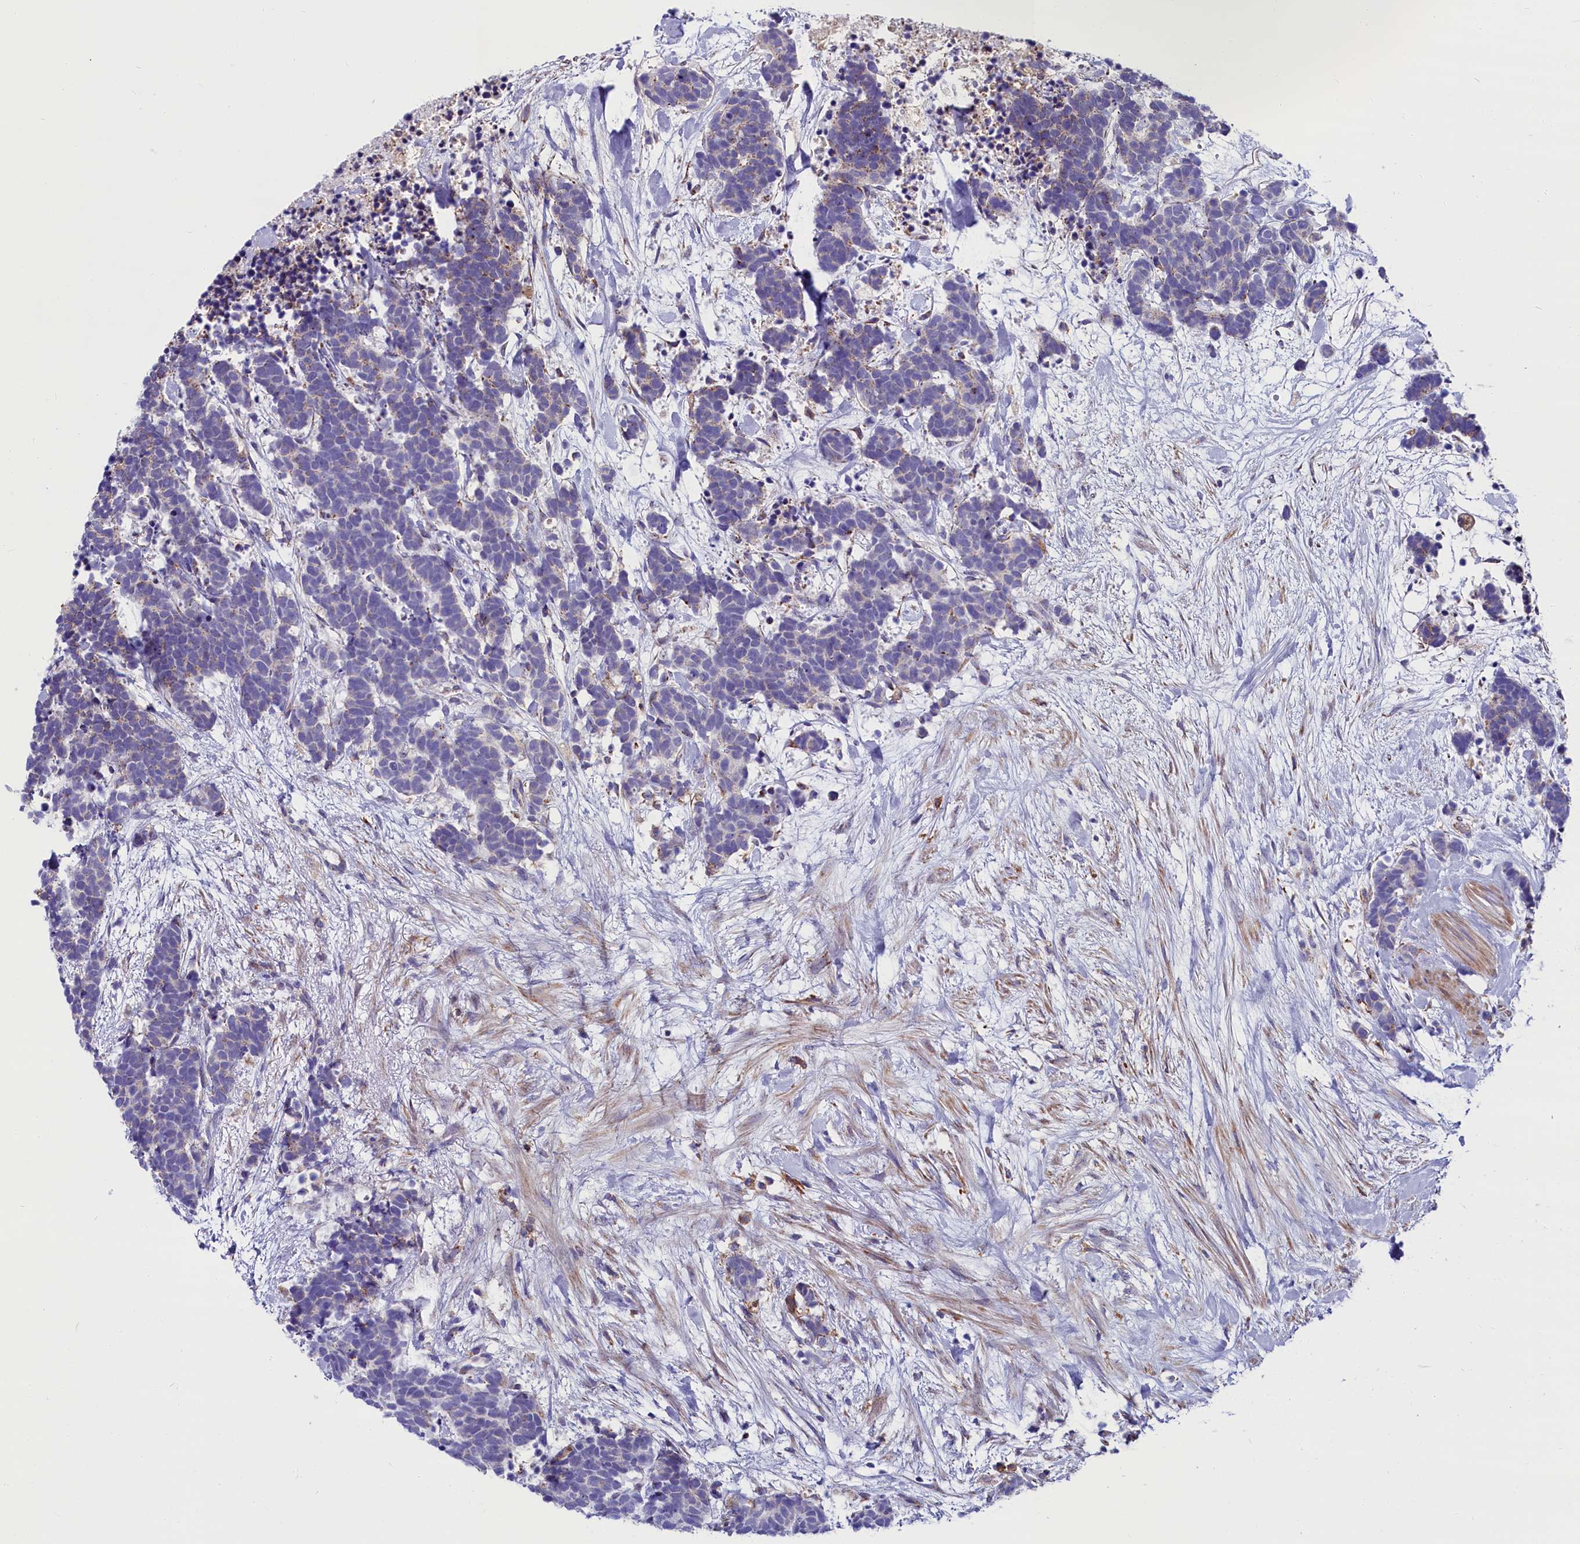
{"staining": {"intensity": "negative", "quantity": "none", "location": "none"}, "tissue": "carcinoid", "cell_type": "Tumor cells", "image_type": "cancer", "snomed": [{"axis": "morphology", "description": "Carcinoma, NOS"}, {"axis": "morphology", "description": "Carcinoid, malignant, NOS"}, {"axis": "topography", "description": "Prostate"}], "caption": "This image is of carcinoid (malignant) stained with immunohistochemistry to label a protein in brown with the nuclei are counter-stained blue. There is no staining in tumor cells.", "gene": "IL20RA", "patient": {"sex": "male", "age": 57}}